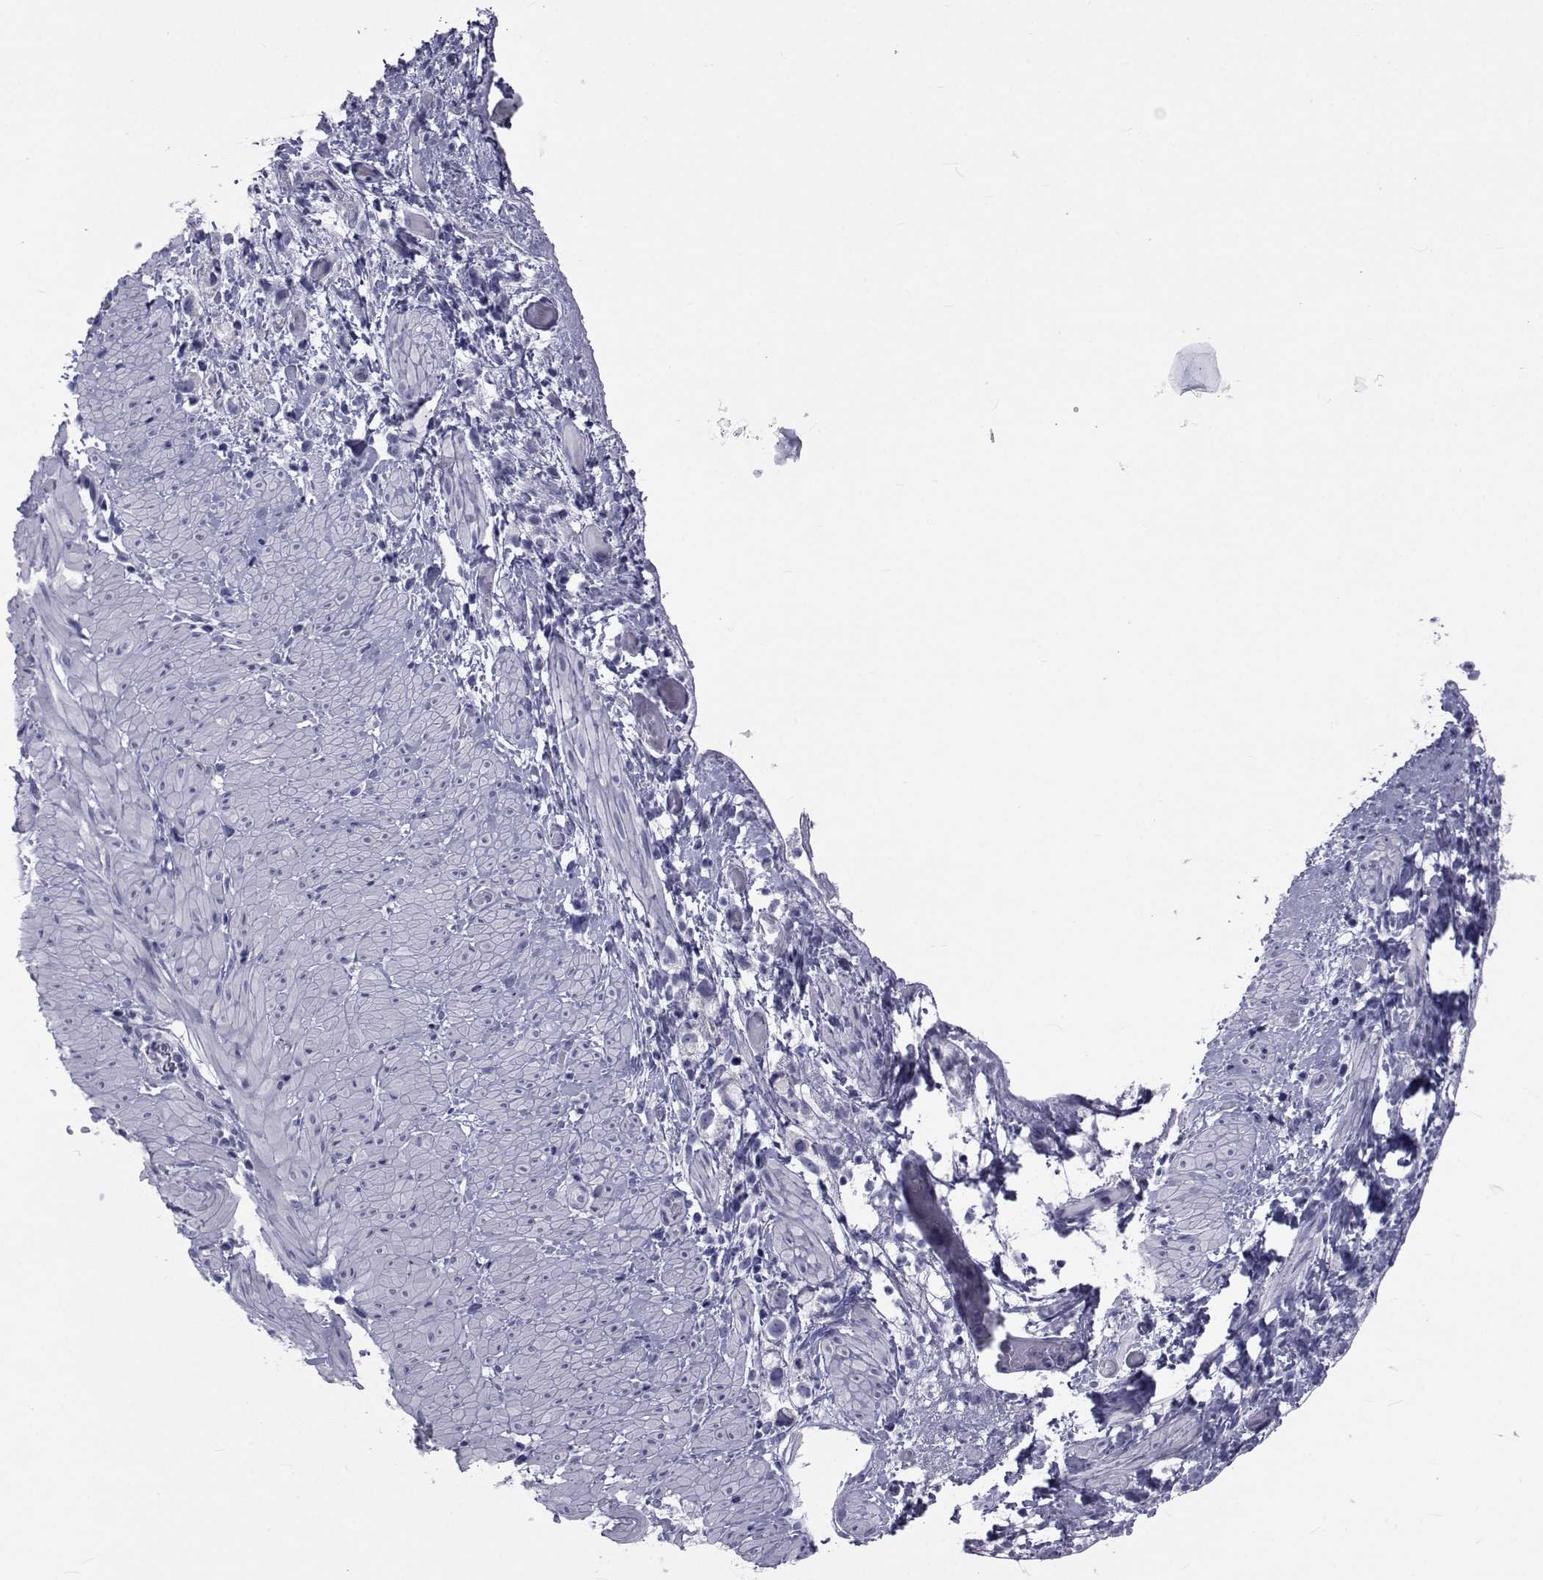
{"staining": {"intensity": "negative", "quantity": "none", "location": "none"}, "tissue": "stomach cancer", "cell_type": "Tumor cells", "image_type": "cancer", "snomed": [{"axis": "morphology", "description": "Adenocarcinoma, NOS"}, {"axis": "topography", "description": "Stomach"}], "caption": "IHC of stomach adenocarcinoma displays no staining in tumor cells. (Immunohistochemistry, brightfield microscopy, high magnification).", "gene": "GKAP1", "patient": {"sex": "female", "age": 59}}